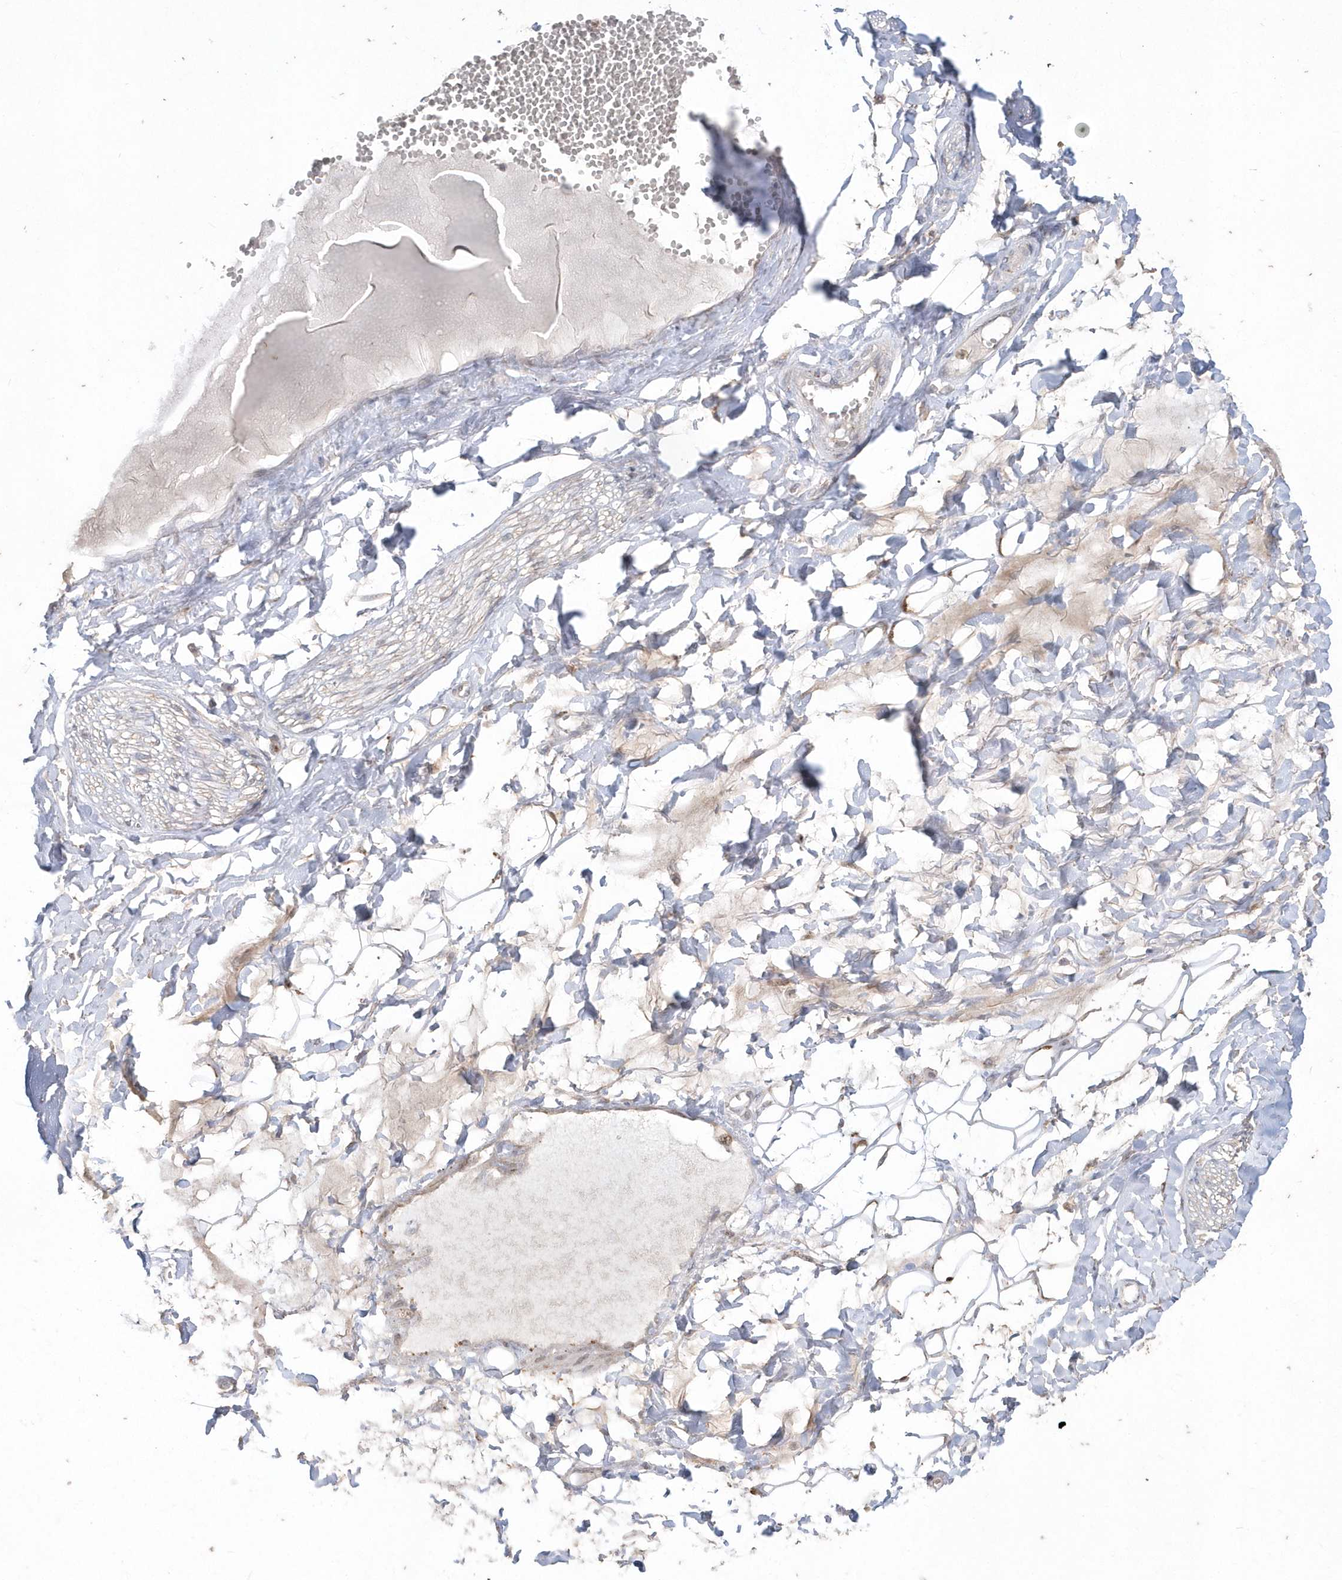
{"staining": {"intensity": "weak", "quantity": "<25%", "location": "cytoplasmic/membranous"}, "tissue": "adipose tissue", "cell_type": "Adipocytes", "image_type": "normal", "snomed": [{"axis": "morphology", "description": "Normal tissue, NOS"}, {"axis": "morphology", "description": "Inflammation, NOS"}, {"axis": "topography", "description": "Salivary gland"}, {"axis": "topography", "description": "Peripheral nerve tissue"}], "caption": "This image is of benign adipose tissue stained with IHC to label a protein in brown with the nuclei are counter-stained blue. There is no positivity in adipocytes. (Brightfield microscopy of DAB (3,3'-diaminobenzidine) immunohistochemistry at high magnification).", "gene": "GEMIN6", "patient": {"sex": "female", "age": 75}}